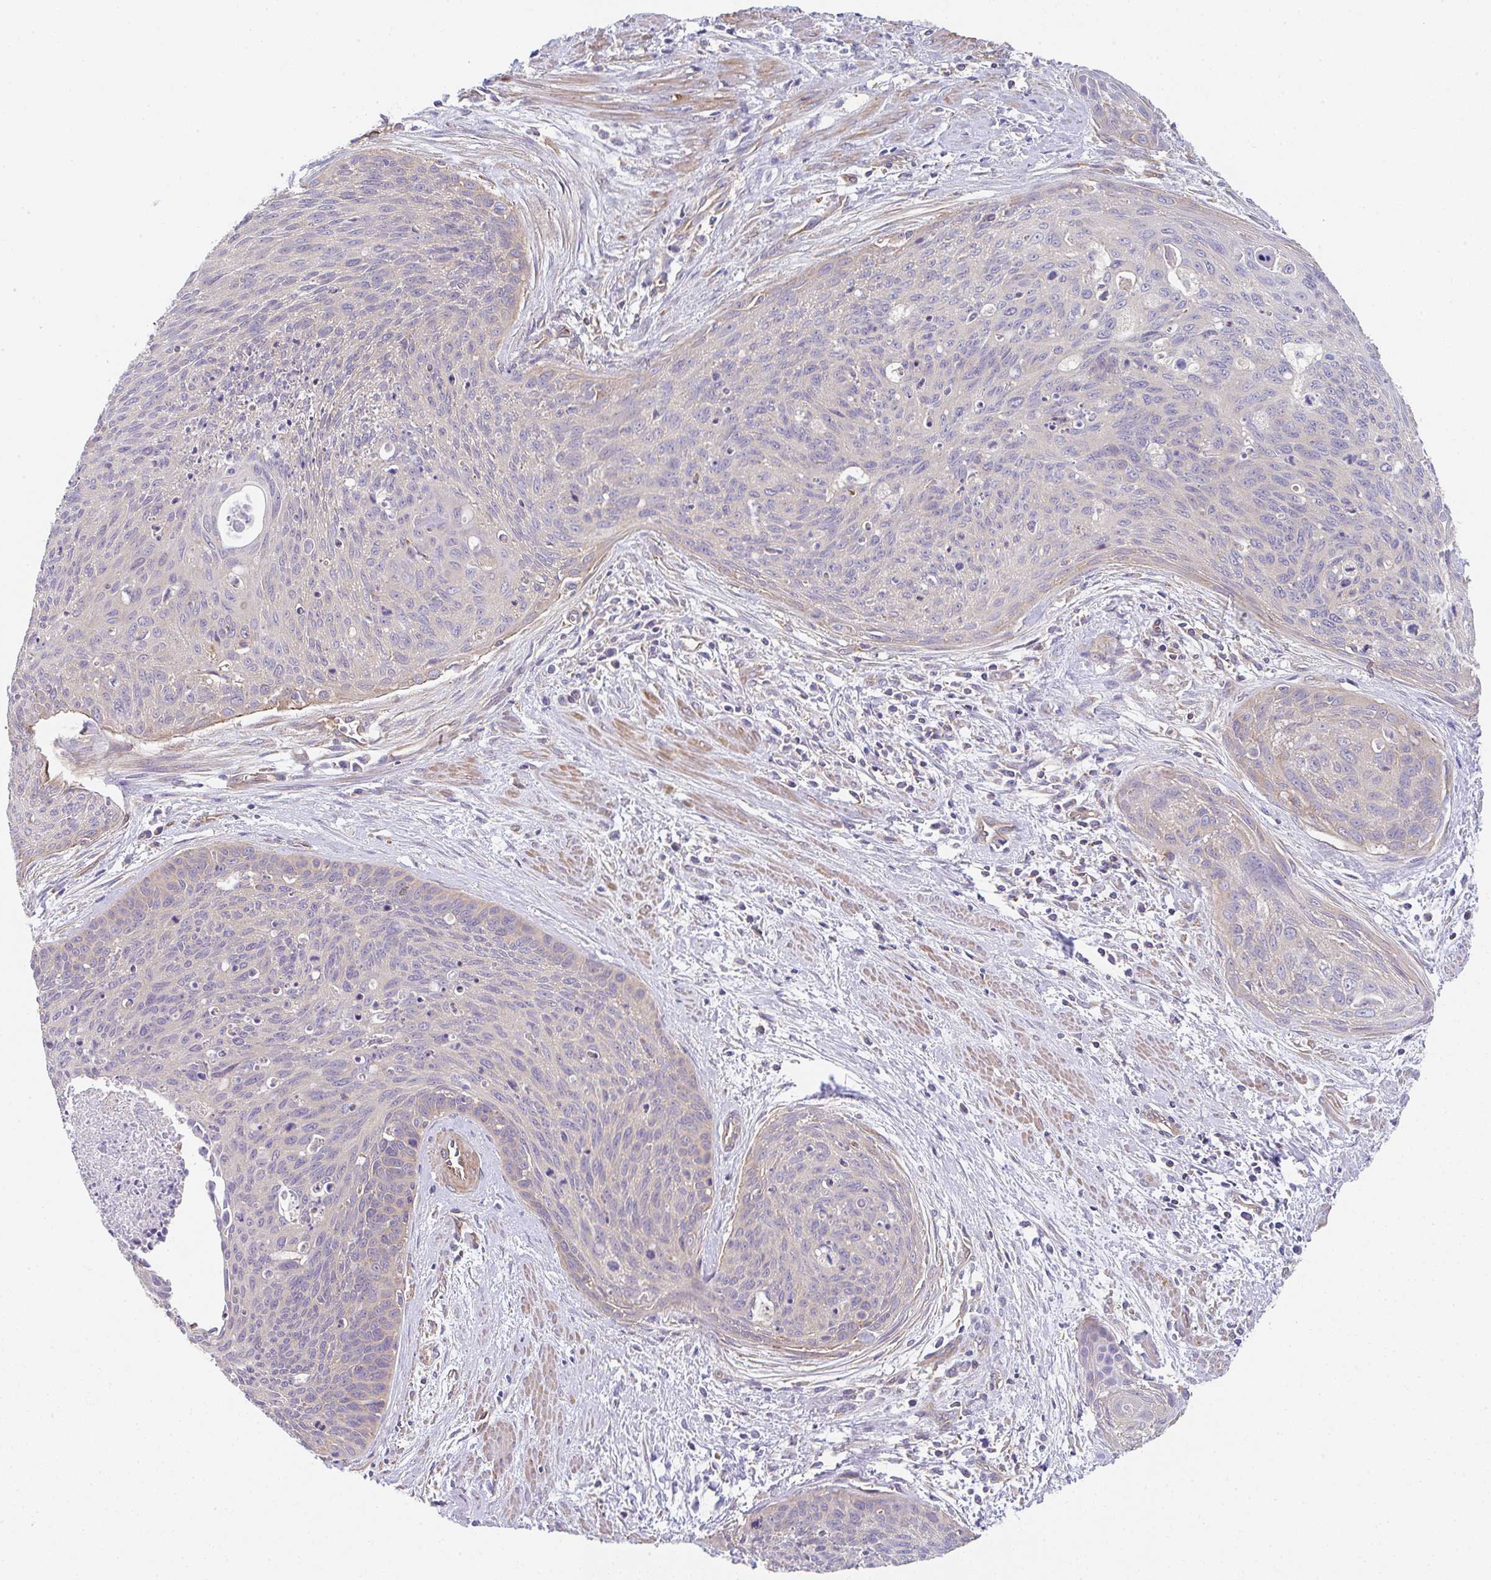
{"staining": {"intensity": "weak", "quantity": "<25%", "location": "cytoplasmic/membranous"}, "tissue": "cervical cancer", "cell_type": "Tumor cells", "image_type": "cancer", "snomed": [{"axis": "morphology", "description": "Squamous cell carcinoma, NOS"}, {"axis": "topography", "description": "Cervix"}], "caption": "IHC of human cervical squamous cell carcinoma displays no staining in tumor cells. The staining was performed using DAB (3,3'-diaminobenzidine) to visualize the protein expression in brown, while the nuclei were stained in blue with hematoxylin (Magnification: 20x).", "gene": "TMEM229A", "patient": {"sex": "female", "age": 55}}